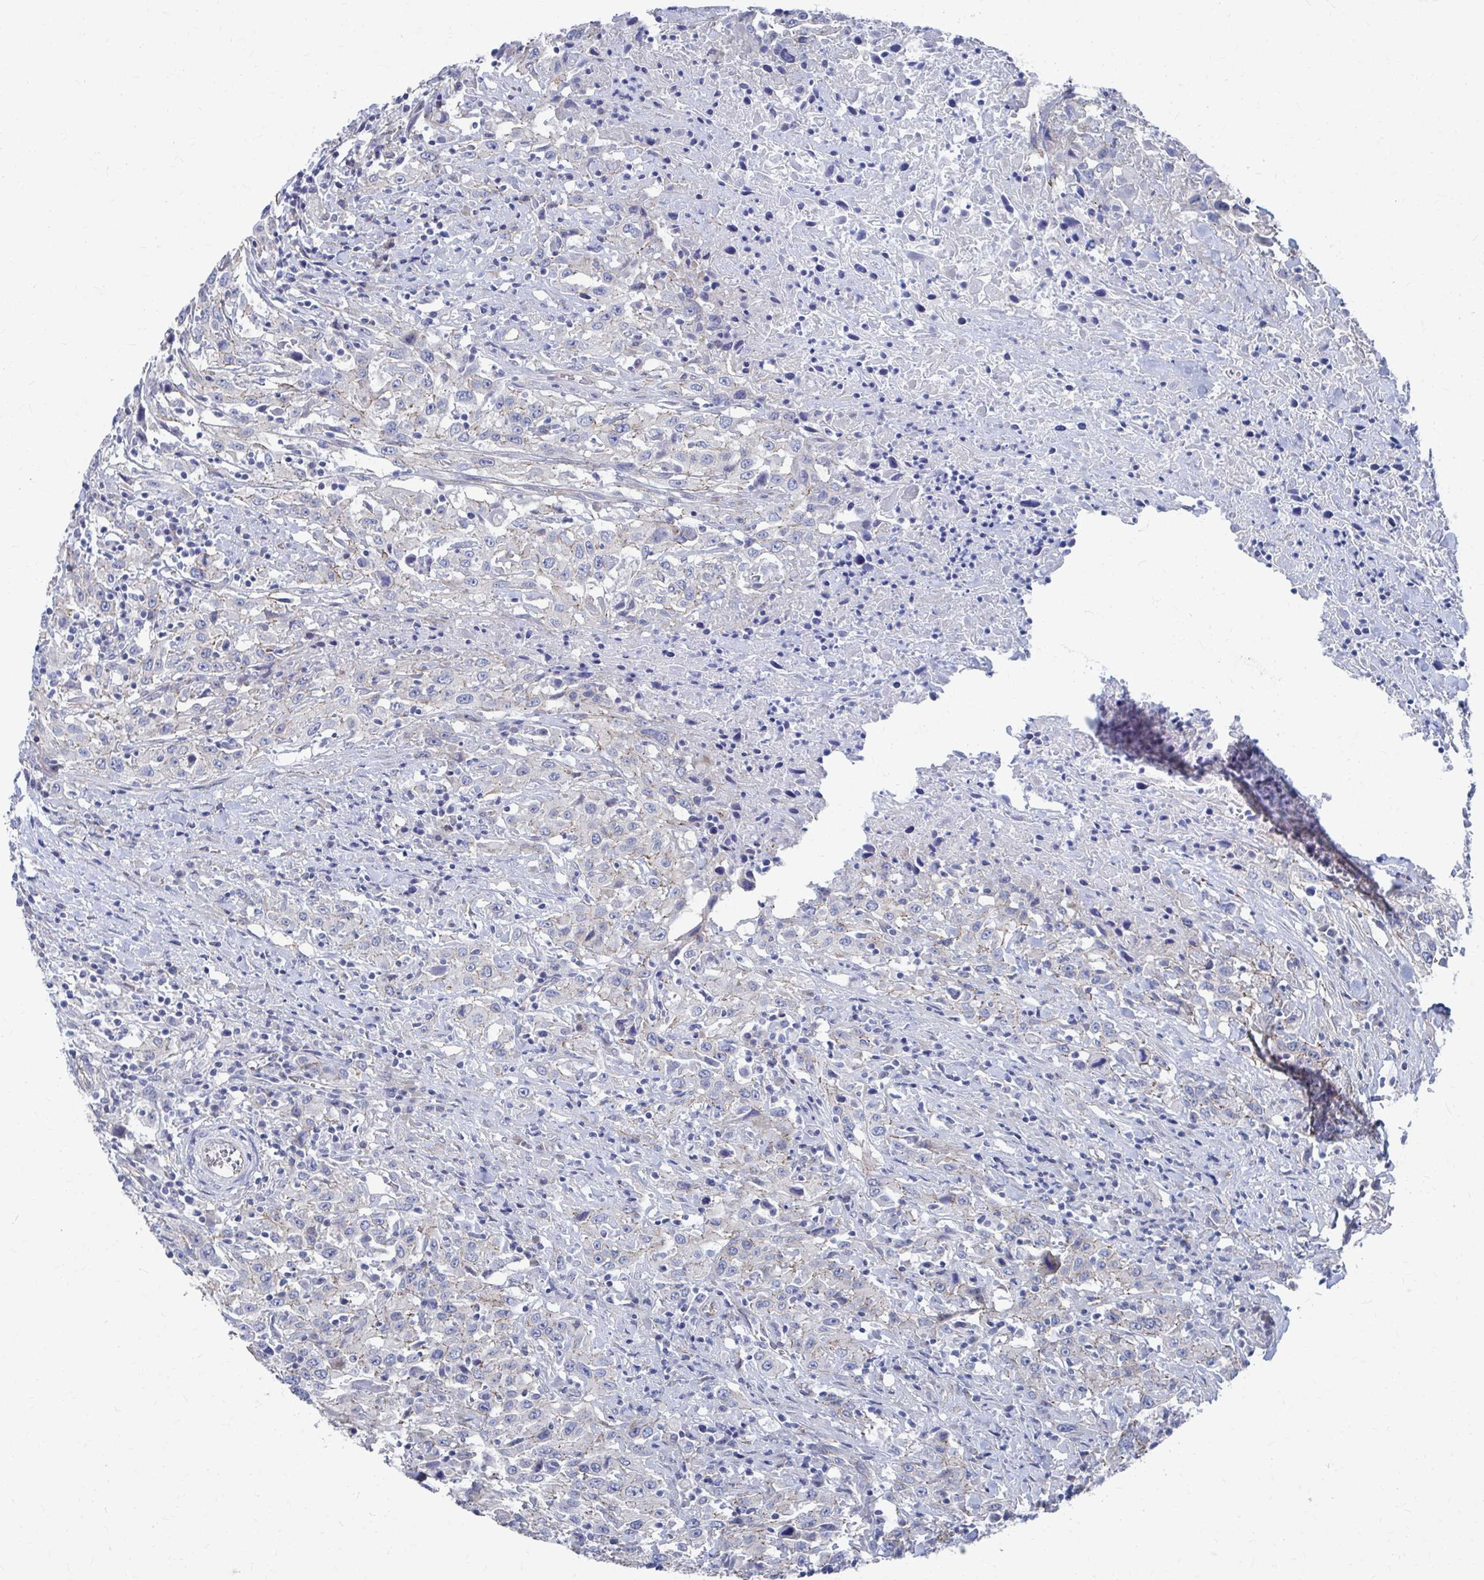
{"staining": {"intensity": "negative", "quantity": "none", "location": "none"}, "tissue": "urothelial cancer", "cell_type": "Tumor cells", "image_type": "cancer", "snomed": [{"axis": "morphology", "description": "Urothelial carcinoma, High grade"}, {"axis": "topography", "description": "Urinary bladder"}], "caption": "This histopathology image is of high-grade urothelial carcinoma stained with IHC to label a protein in brown with the nuclei are counter-stained blue. There is no staining in tumor cells. Nuclei are stained in blue.", "gene": "PLEKHG7", "patient": {"sex": "male", "age": 61}}